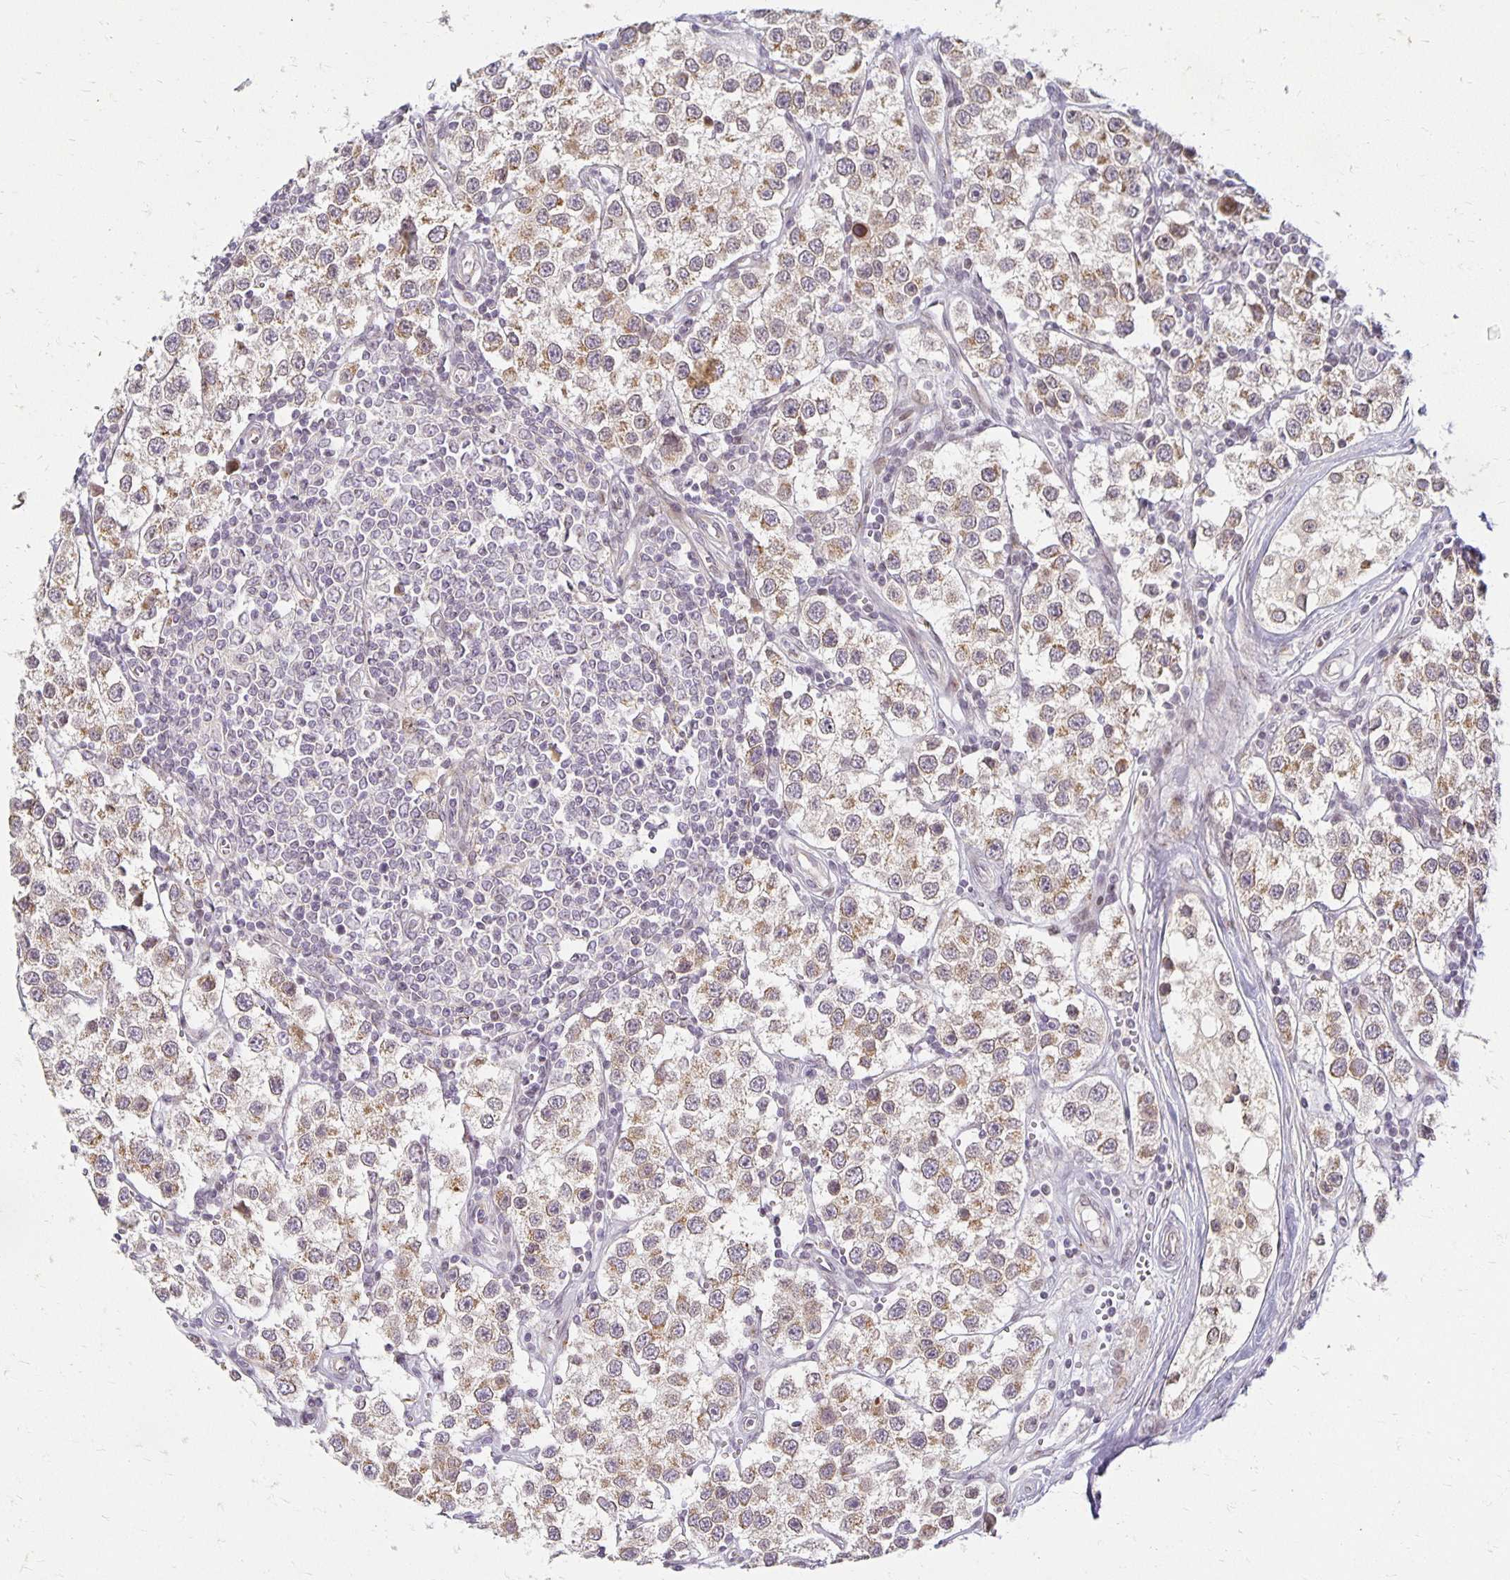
{"staining": {"intensity": "weak", "quantity": ">75%", "location": "cytoplasmic/membranous"}, "tissue": "testis cancer", "cell_type": "Tumor cells", "image_type": "cancer", "snomed": [{"axis": "morphology", "description": "Seminoma, NOS"}, {"axis": "topography", "description": "Testis"}], "caption": "Protein expression analysis of testis cancer displays weak cytoplasmic/membranous positivity in about >75% of tumor cells.", "gene": "EHF", "patient": {"sex": "male", "age": 34}}